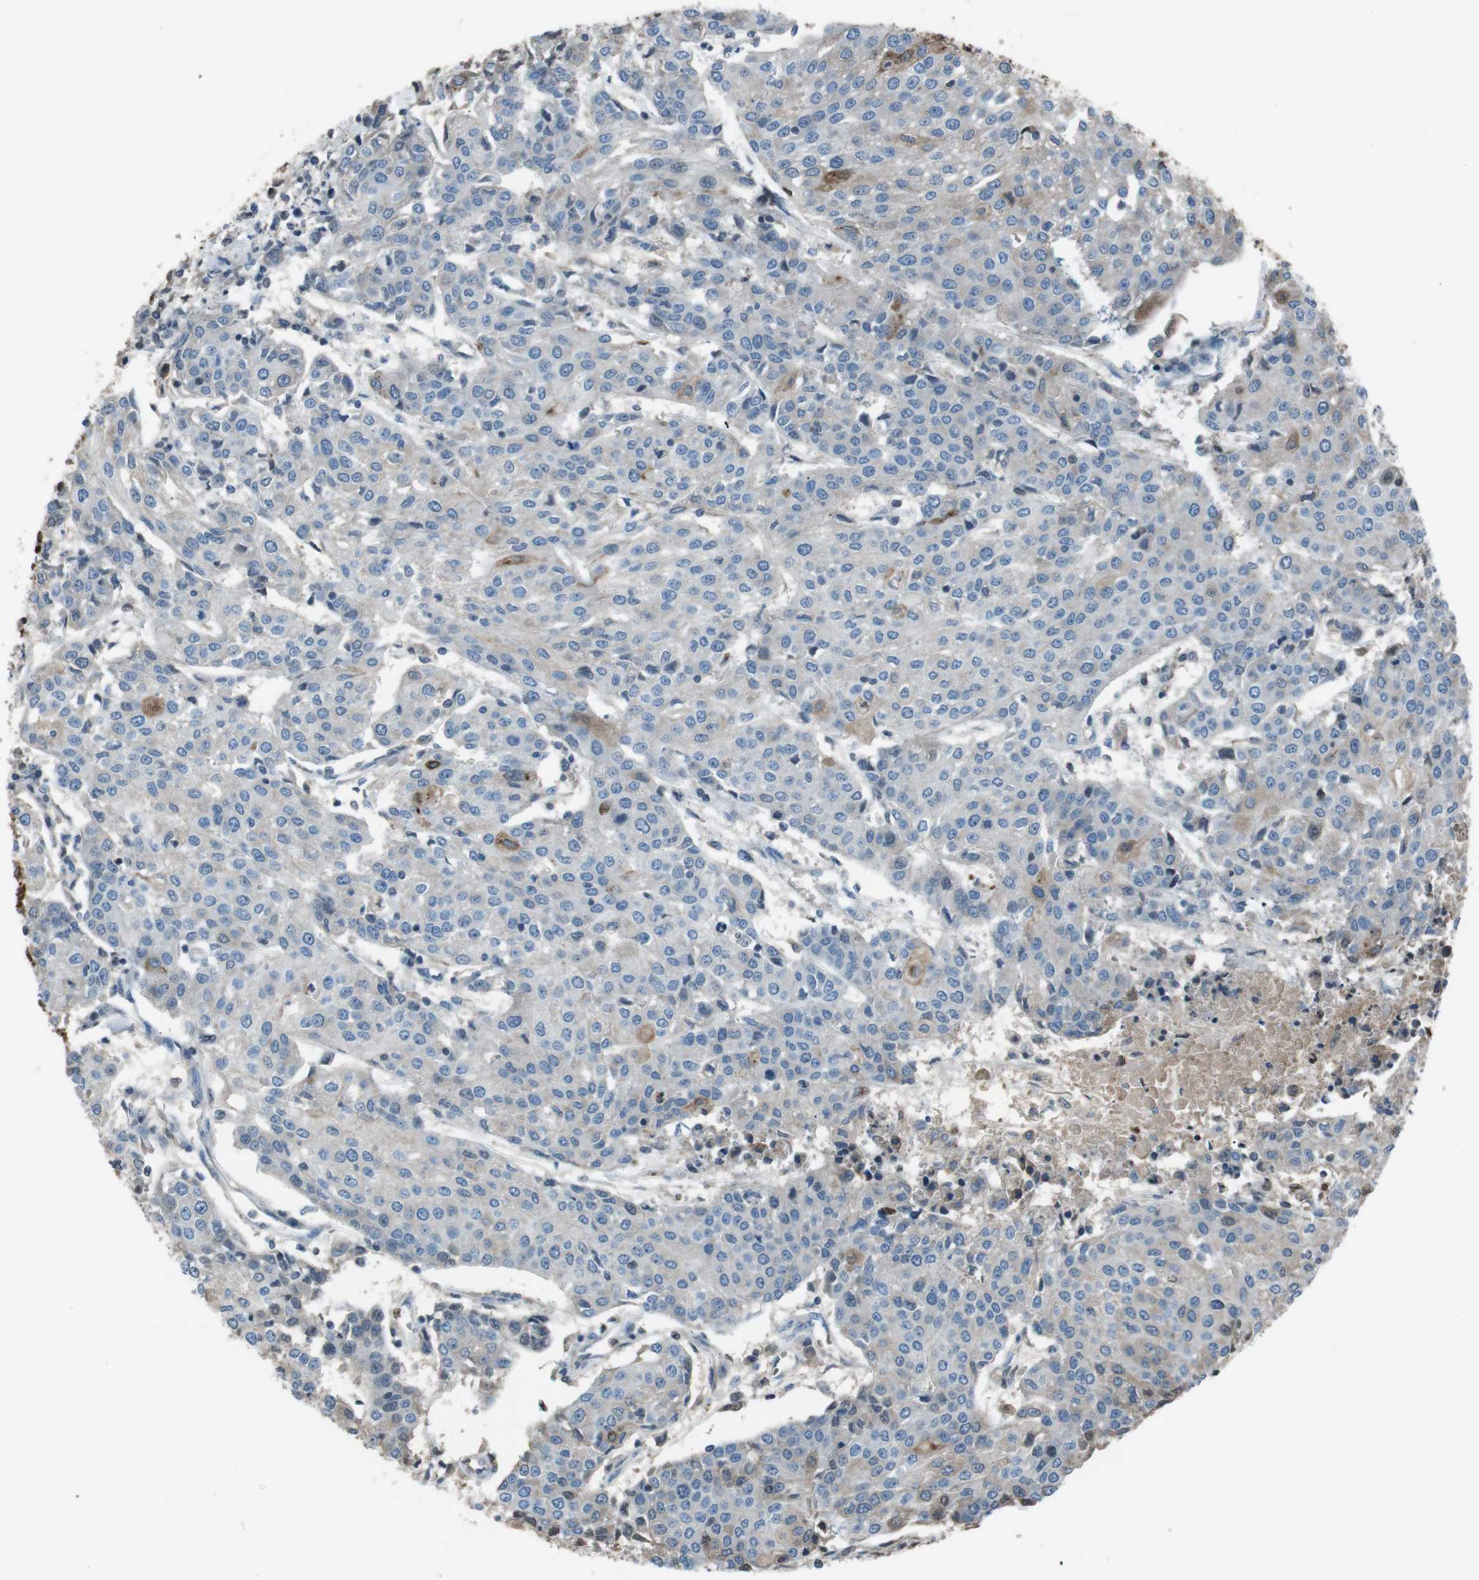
{"staining": {"intensity": "moderate", "quantity": "<25%", "location": "cytoplasmic/membranous"}, "tissue": "urothelial cancer", "cell_type": "Tumor cells", "image_type": "cancer", "snomed": [{"axis": "morphology", "description": "Urothelial carcinoma, High grade"}, {"axis": "topography", "description": "Urinary bladder"}], "caption": "Immunohistochemical staining of human urothelial cancer reveals low levels of moderate cytoplasmic/membranous protein expression in approximately <25% of tumor cells.", "gene": "UGT1A6", "patient": {"sex": "female", "age": 85}}